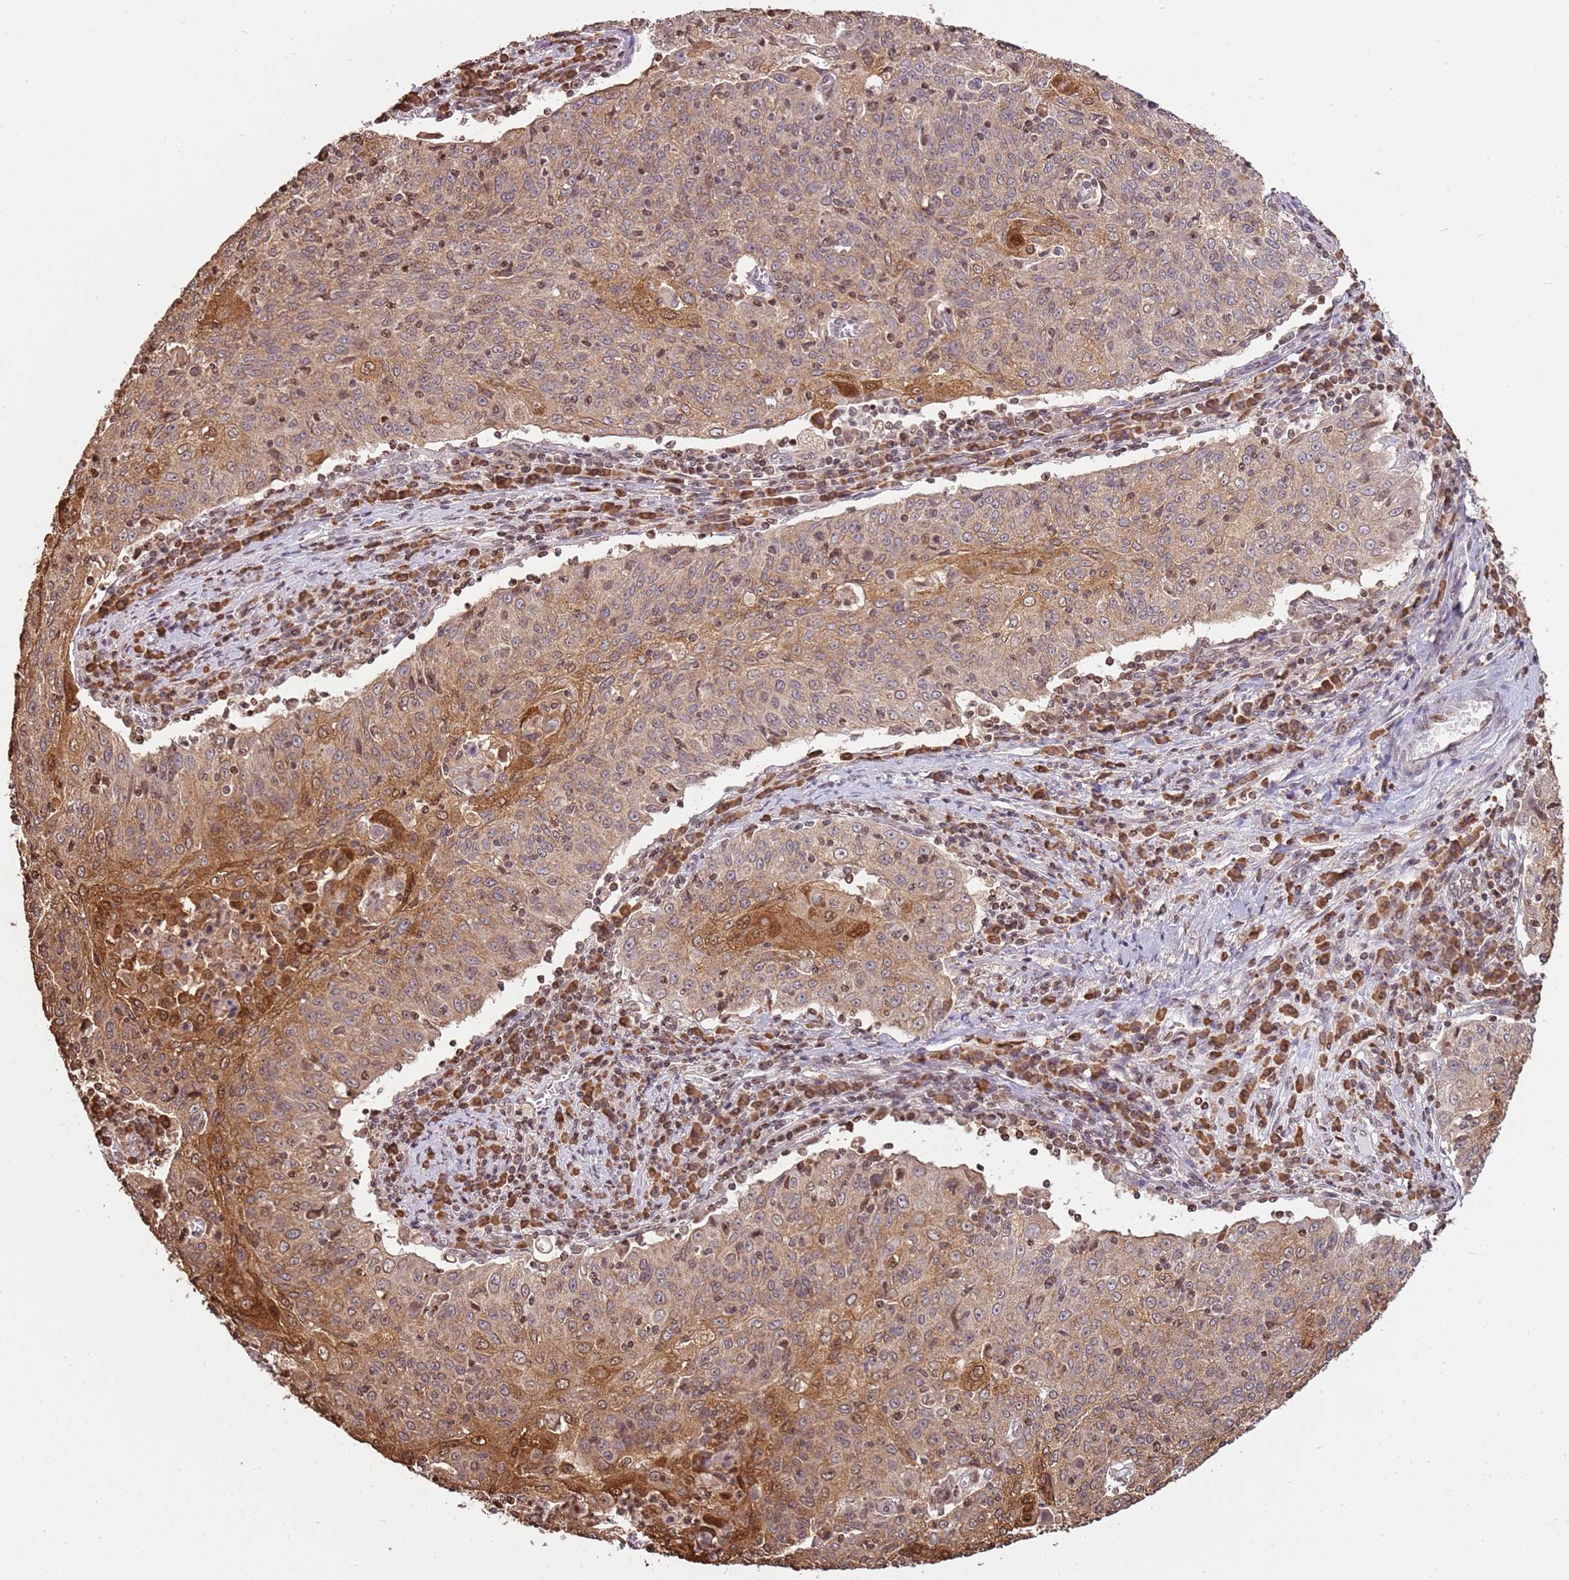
{"staining": {"intensity": "moderate", "quantity": ">75%", "location": "cytoplasmic/membranous"}, "tissue": "cervical cancer", "cell_type": "Tumor cells", "image_type": "cancer", "snomed": [{"axis": "morphology", "description": "Squamous cell carcinoma, NOS"}, {"axis": "topography", "description": "Cervix"}], "caption": "About >75% of tumor cells in cervical cancer (squamous cell carcinoma) reveal moderate cytoplasmic/membranous protein staining as visualized by brown immunohistochemical staining.", "gene": "SCAF1", "patient": {"sex": "female", "age": 48}}